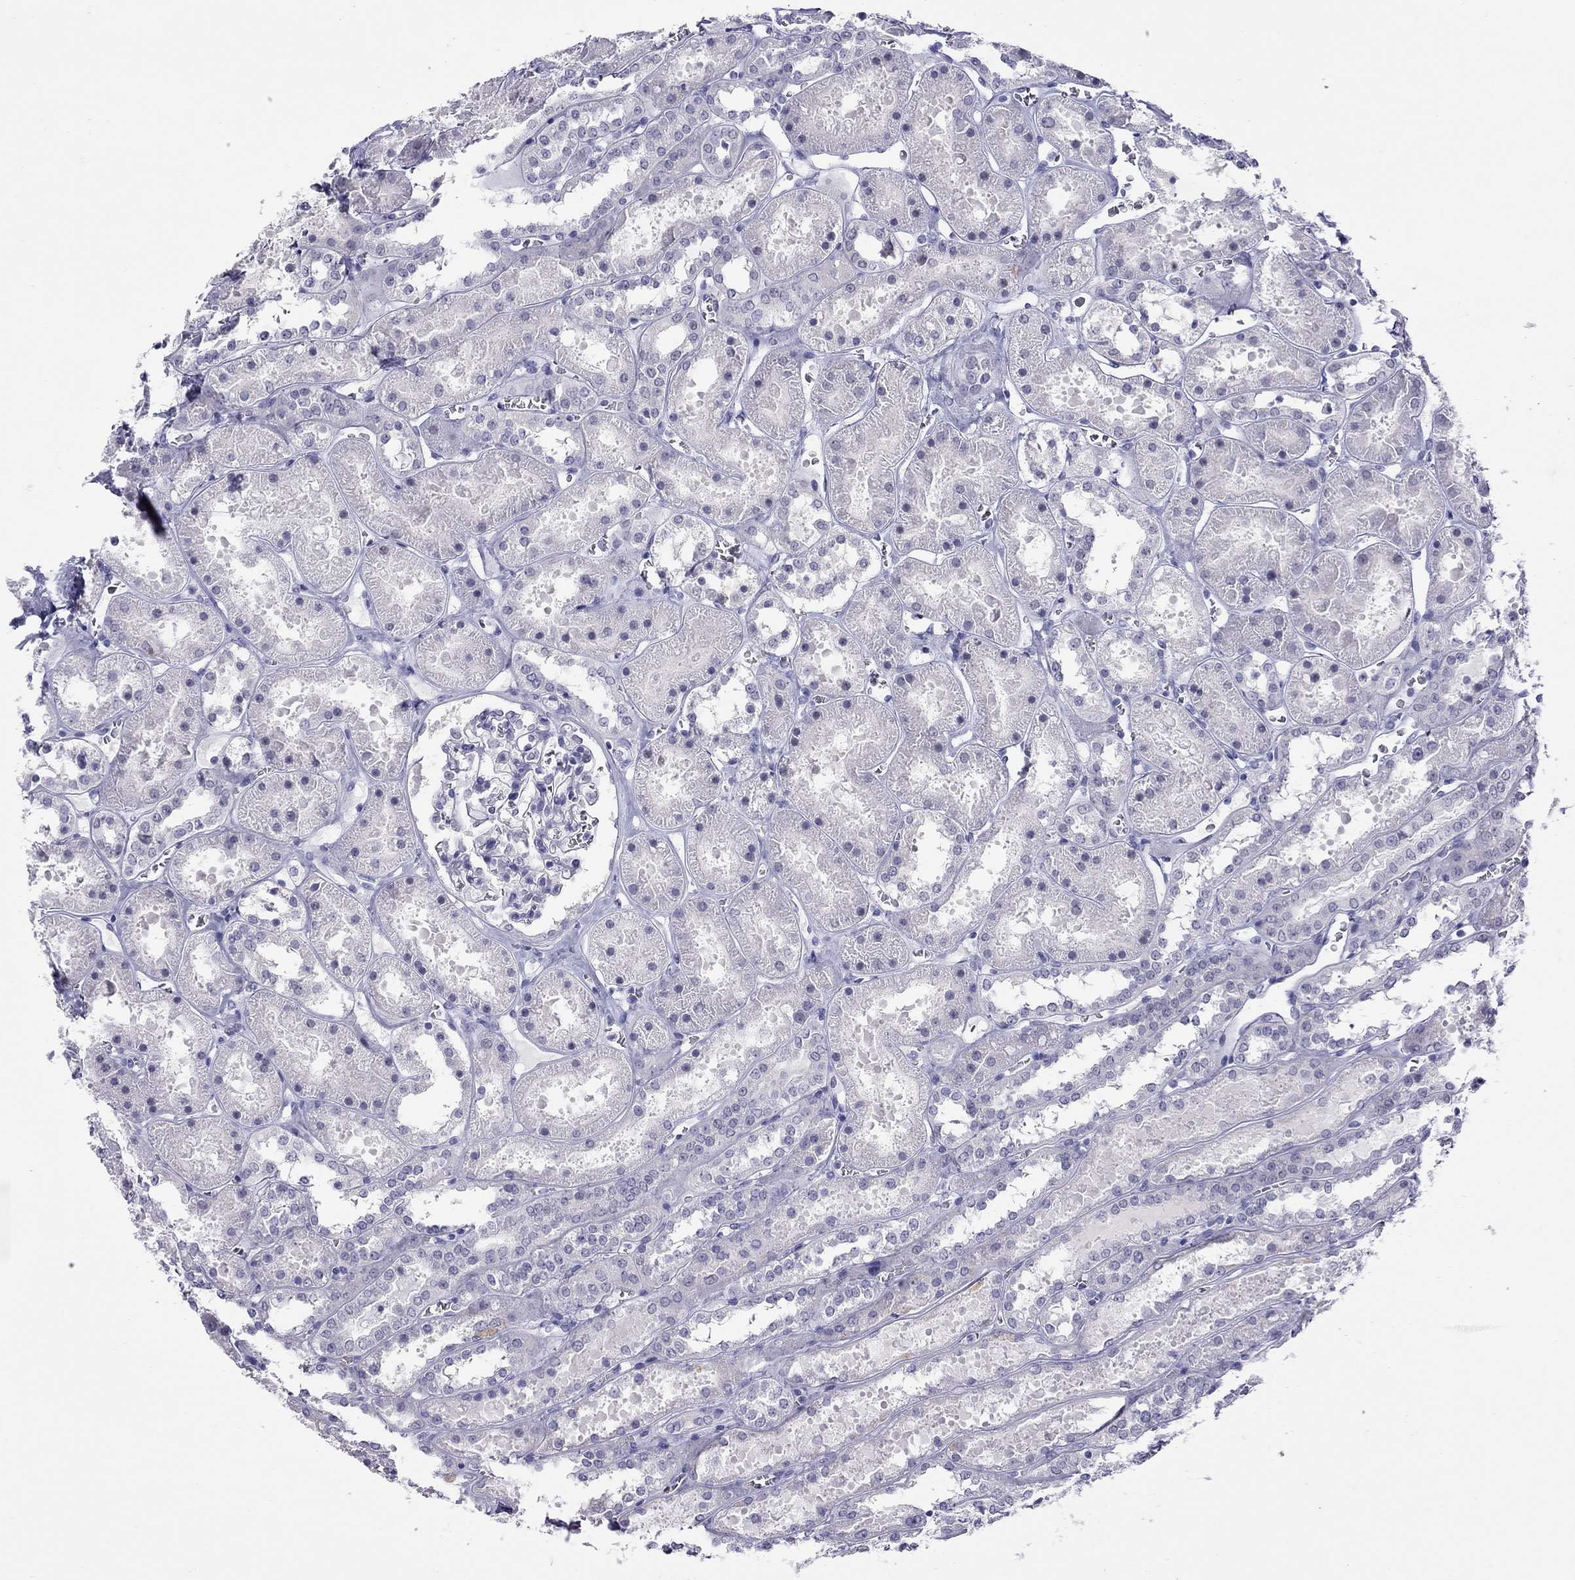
{"staining": {"intensity": "negative", "quantity": "none", "location": "none"}, "tissue": "kidney", "cell_type": "Cells in glomeruli", "image_type": "normal", "snomed": [{"axis": "morphology", "description": "Normal tissue, NOS"}, {"axis": "topography", "description": "Kidney"}], "caption": "The histopathology image displays no significant staining in cells in glomeruli of kidney. Nuclei are stained in blue.", "gene": "CHRNB3", "patient": {"sex": "female", "age": 41}}